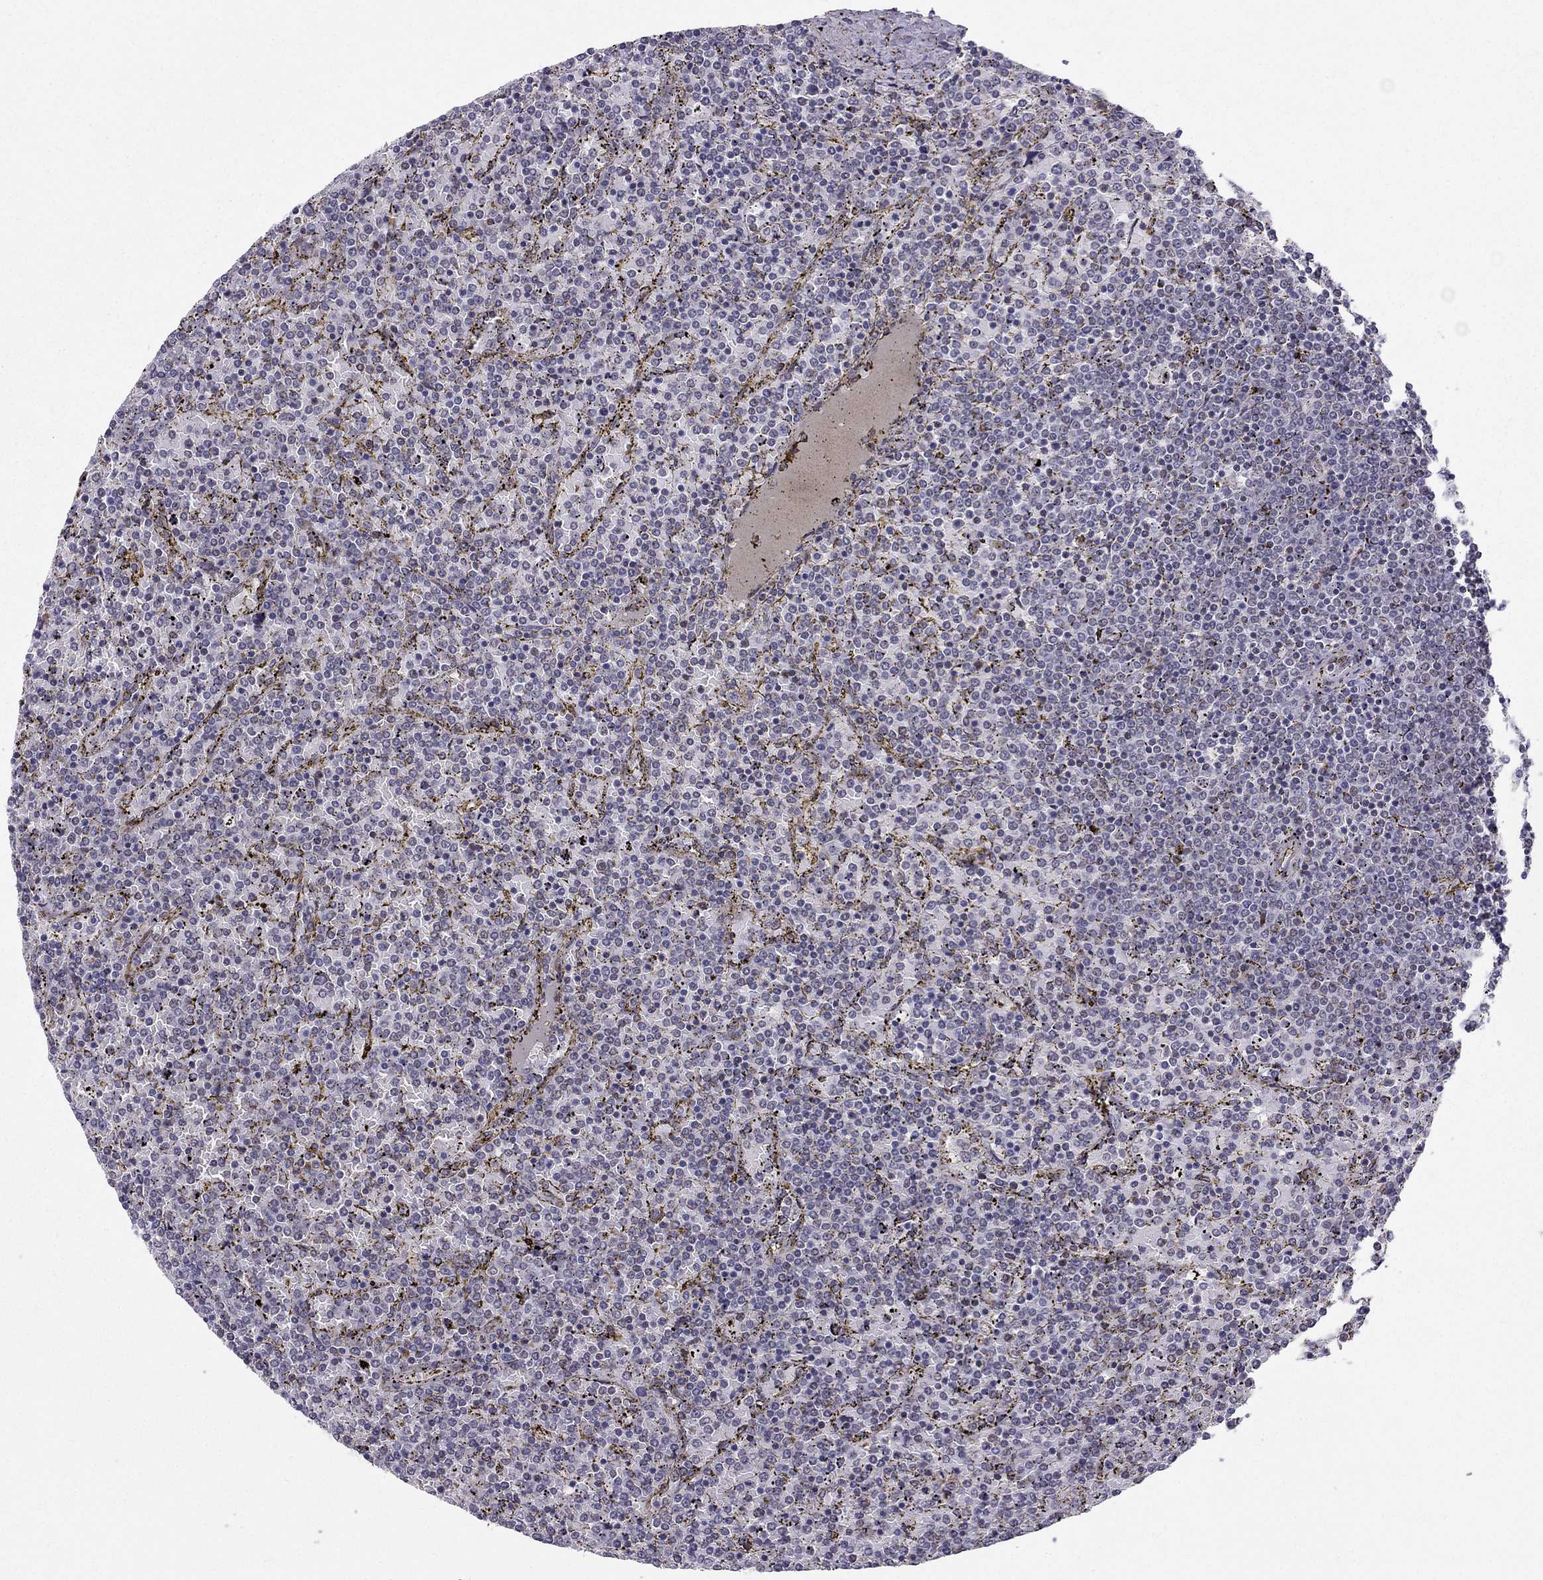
{"staining": {"intensity": "negative", "quantity": "none", "location": "none"}, "tissue": "lymphoma", "cell_type": "Tumor cells", "image_type": "cancer", "snomed": [{"axis": "morphology", "description": "Malignant lymphoma, non-Hodgkin's type, Low grade"}, {"axis": "topography", "description": "Spleen"}], "caption": "Immunohistochemical staining of lymphoma shows no significant expression in tumor cells.", "gene": "RPRD2", "patient": {"sex": "female", "age": 77}}